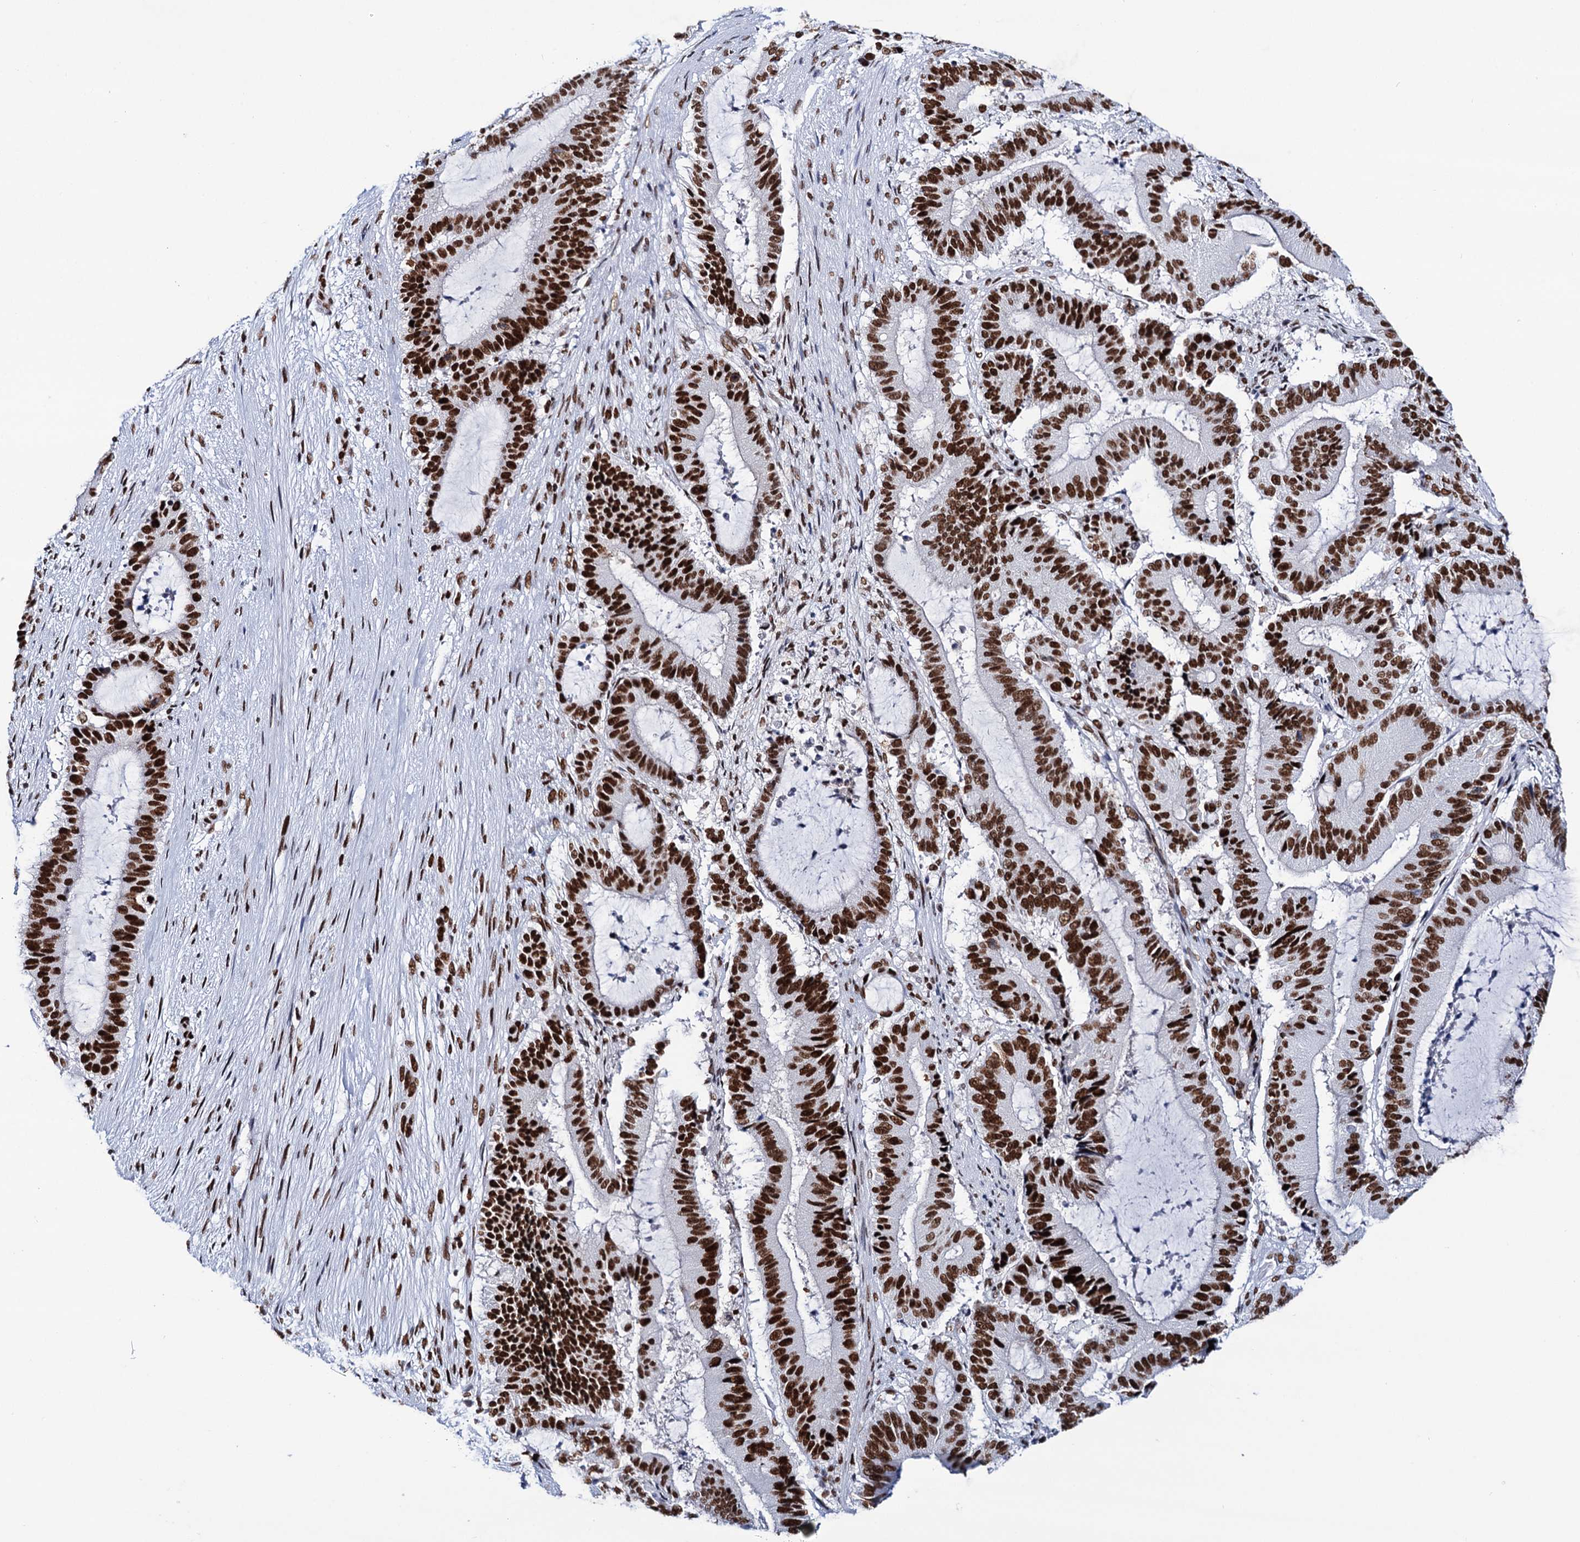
{"staining": {"intensity": "strong", "quantity": ">75%", "location": "nuclear"}, "tissue": "liver cancer", "cell_type": "Tumor cells", "image_type": "cancer", "snomed": [{"axis": "morphology", "description": "Normal tissue, NOS"}, {"axis": "morphology", "description": "Cholangiocarcinoma"}, {"axis": "topography", "description": "Liver"}, {"axis": "topography", "description": "Peripheral nerve tissue"}], "caption": "High-magnification brightfield microscopy of cholangiocarcinoma (liver) stained with DAB (3,3'-diaminobenzidine) (brown) and counterstained with hematoxylin (blue). tumor cells exhibit strong nuclear staining is appreciated in about>75% of cells.", "gene": "MATR3", "patient": {"sex": "female", "age": 73}}